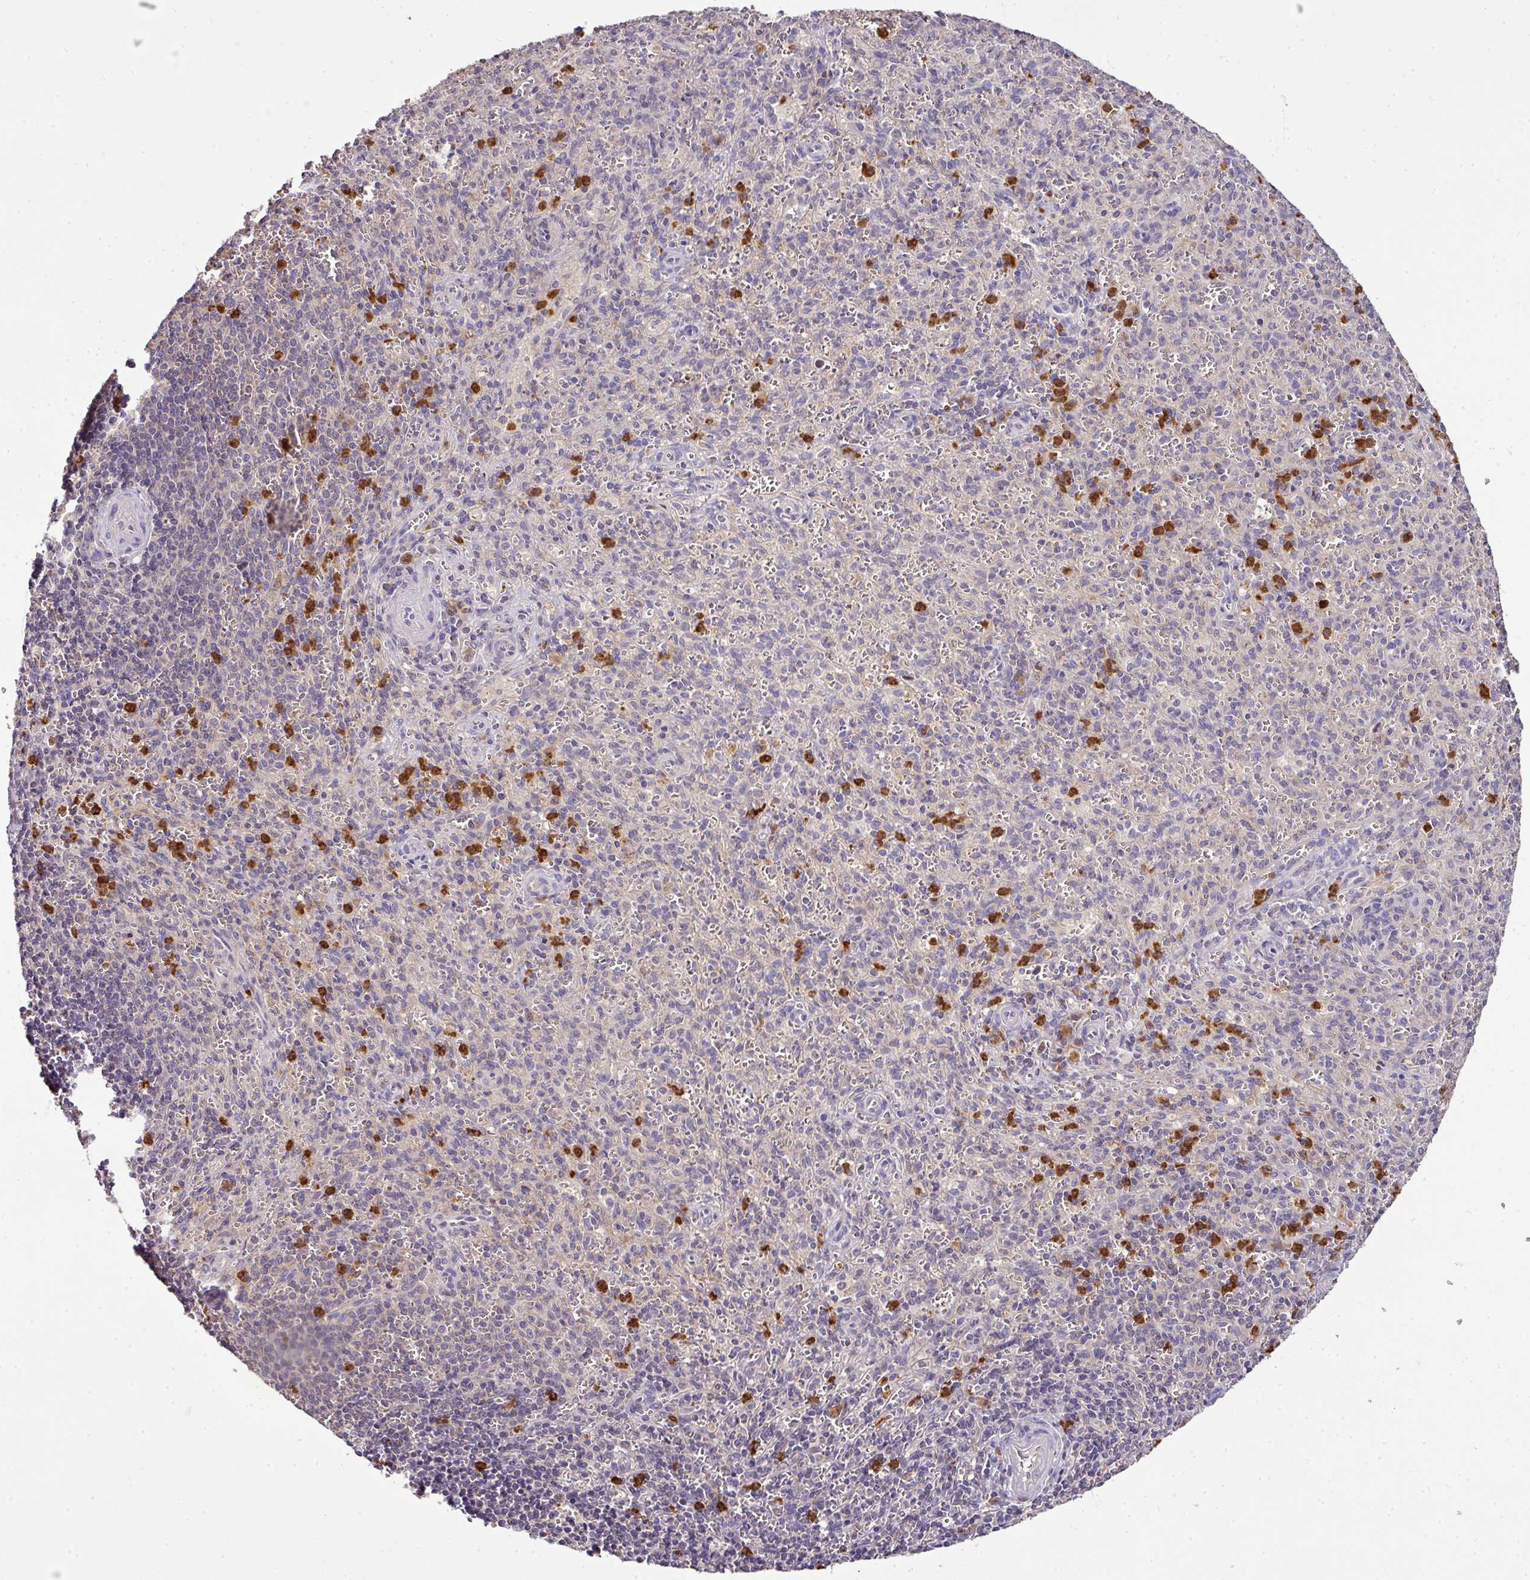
{"staining": {"intensity": "strong", "quantity": "<25%", "location": "cytoplasmic/membranous"}, "tissue": "spleen", "cell_type": "Cells in red pulp", "image_type": "normal", "snomed": [{"axis": "morphology", "description": "Normal tissue, NOS"}, {"axis": "topography", "description": "Spleen"}], "caption": "Immunohistochemistry (DAB) staining of normal spleen shows strong cytoplasmic/membranous protein staining in about <25% of cells in red pulp.", "gene": "CAB39L", "patient": {"sex": "female", "age": 26}}